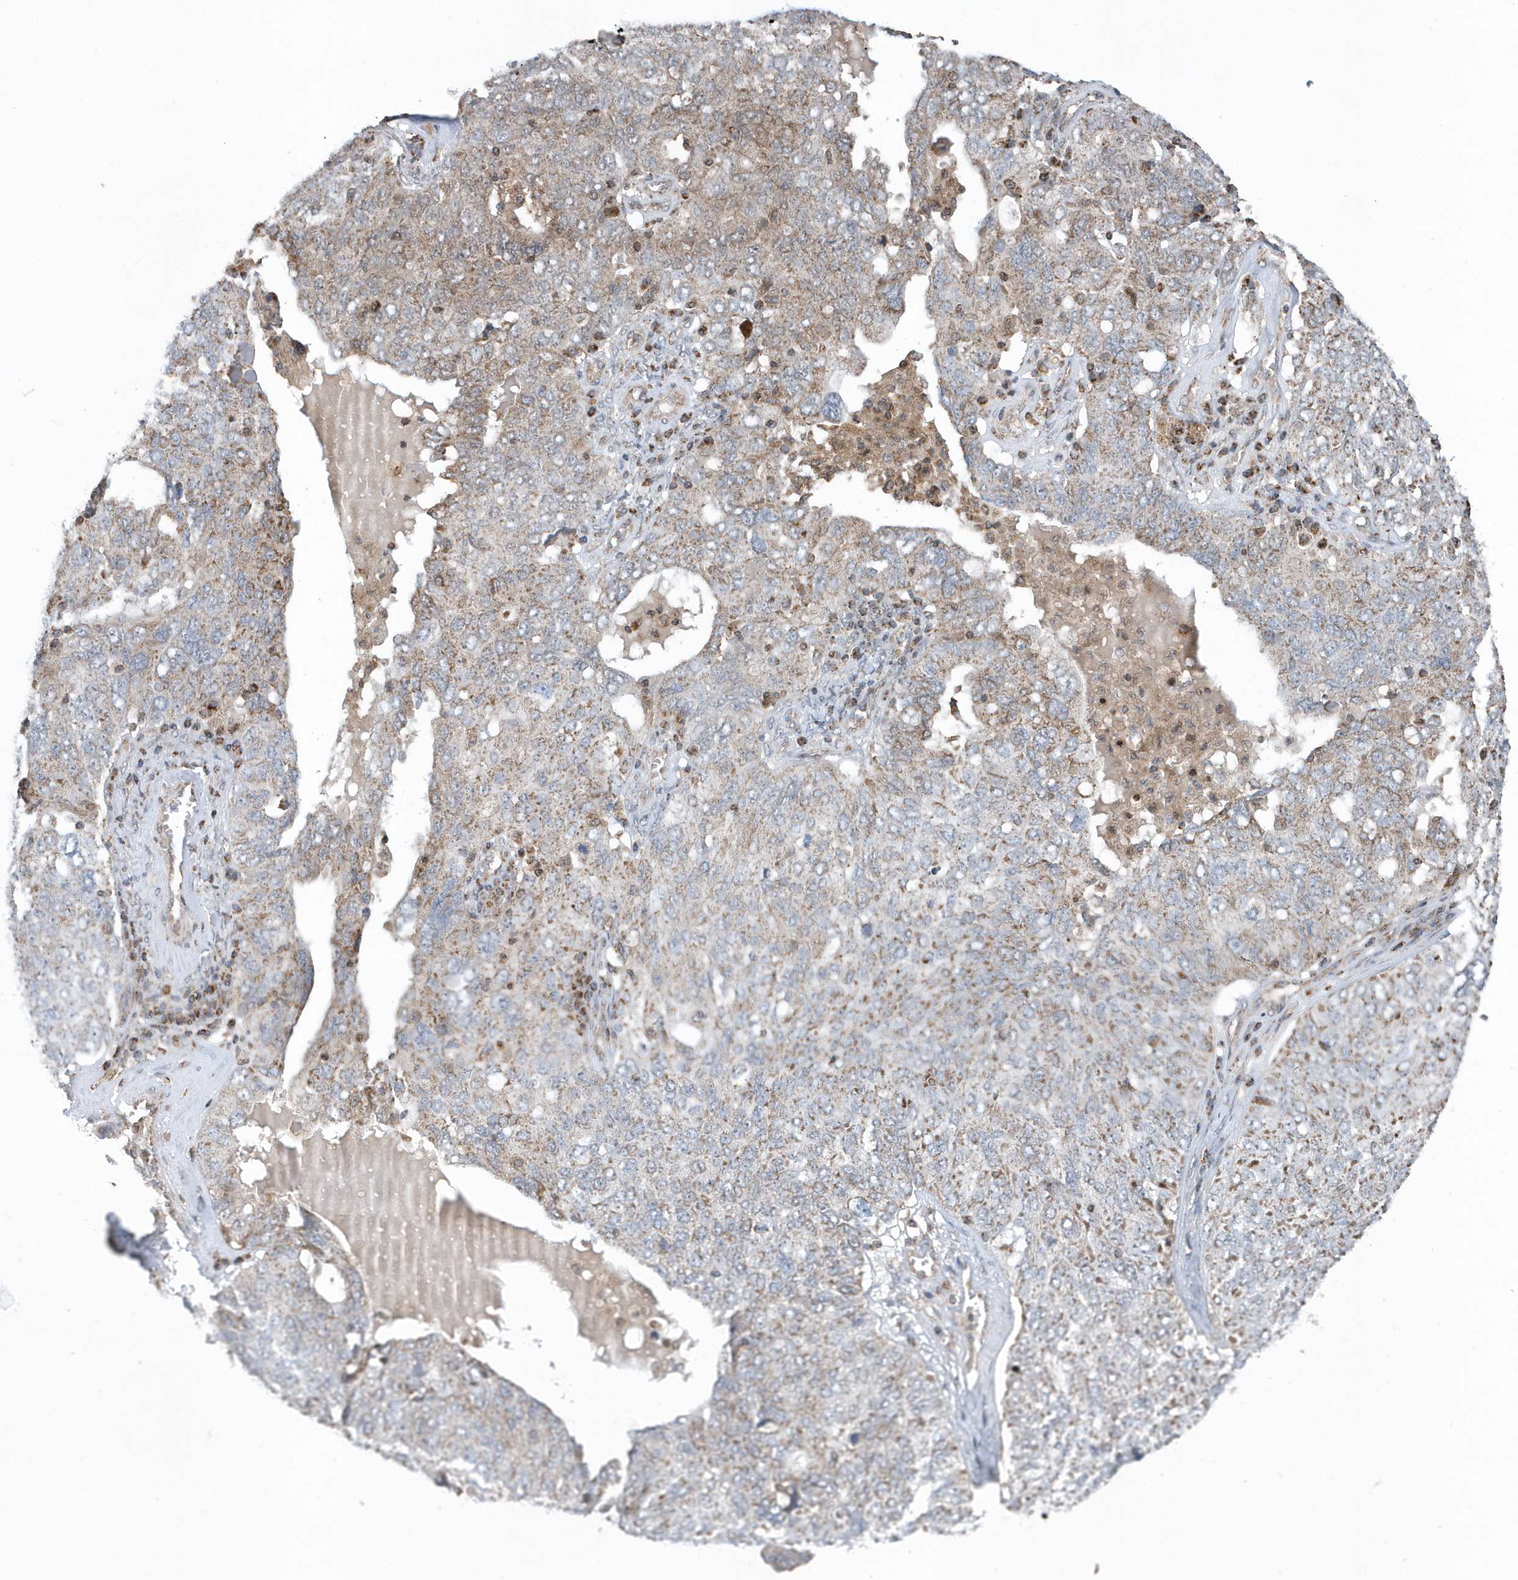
{"staining": {"intensity": "weak", "quantity": ">75%", "location": "cytoplasmic/membranous"}, "tissue": "ovarian cancer", "cell_type": "Tumor cells", "image_type": "cancer", "snomed": [{"axis": "morphology", "description": "Carcinoma, endometroid"}, {"axis": "topography", "description": "Ovary"}], "caption": "Immunohistochemical staining of ovarian endometroid carcinoma reveals low levels of weak cytoplasmic/membranous staining in approximately >75% of tumor cells.", "gene": "PPP1R7", "patient": {"sex": "female", "age": 62}}